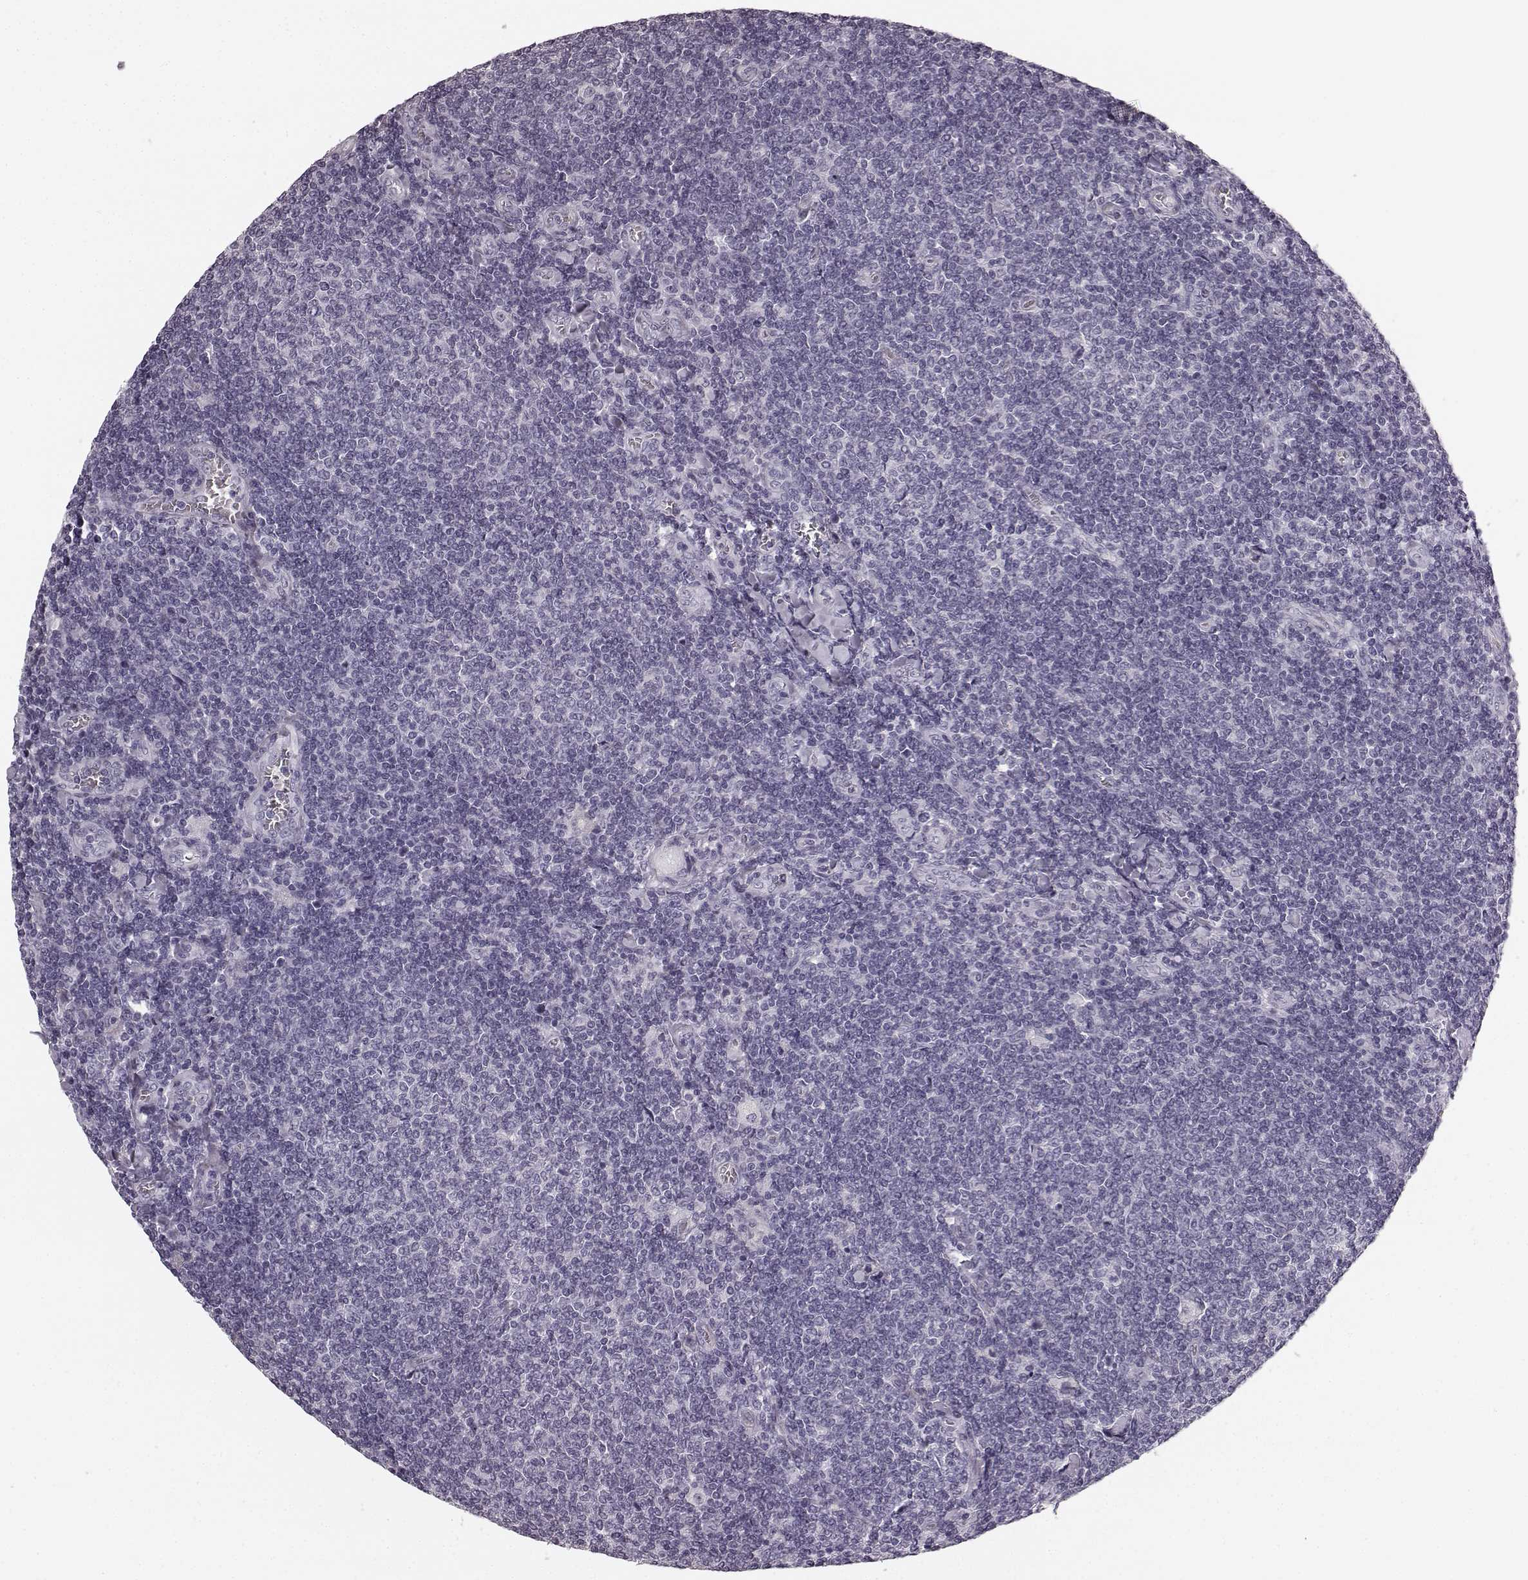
{"staining": {"intensity": "negative", "quantity": "none", "location": "none"}, "tissue": "lymphoma", "cell_type": "Tumor cells", "image_type": "cancer", "snomed": [{"axis": "morphology", "description": "Malignant lymphoma, non-Hodgkin's type, Low grade"}, {"axis": "topography", "description": "Lymph node"}], "caption": "High power microscopy image of an IHC photomicrograph of low-grade malignant lymphoma, non-Hodgkin's type, revealing no significant staining in tumor cells.", "gene": "TMPRSS15", "patient": {"sex": "male", "age": 52}}